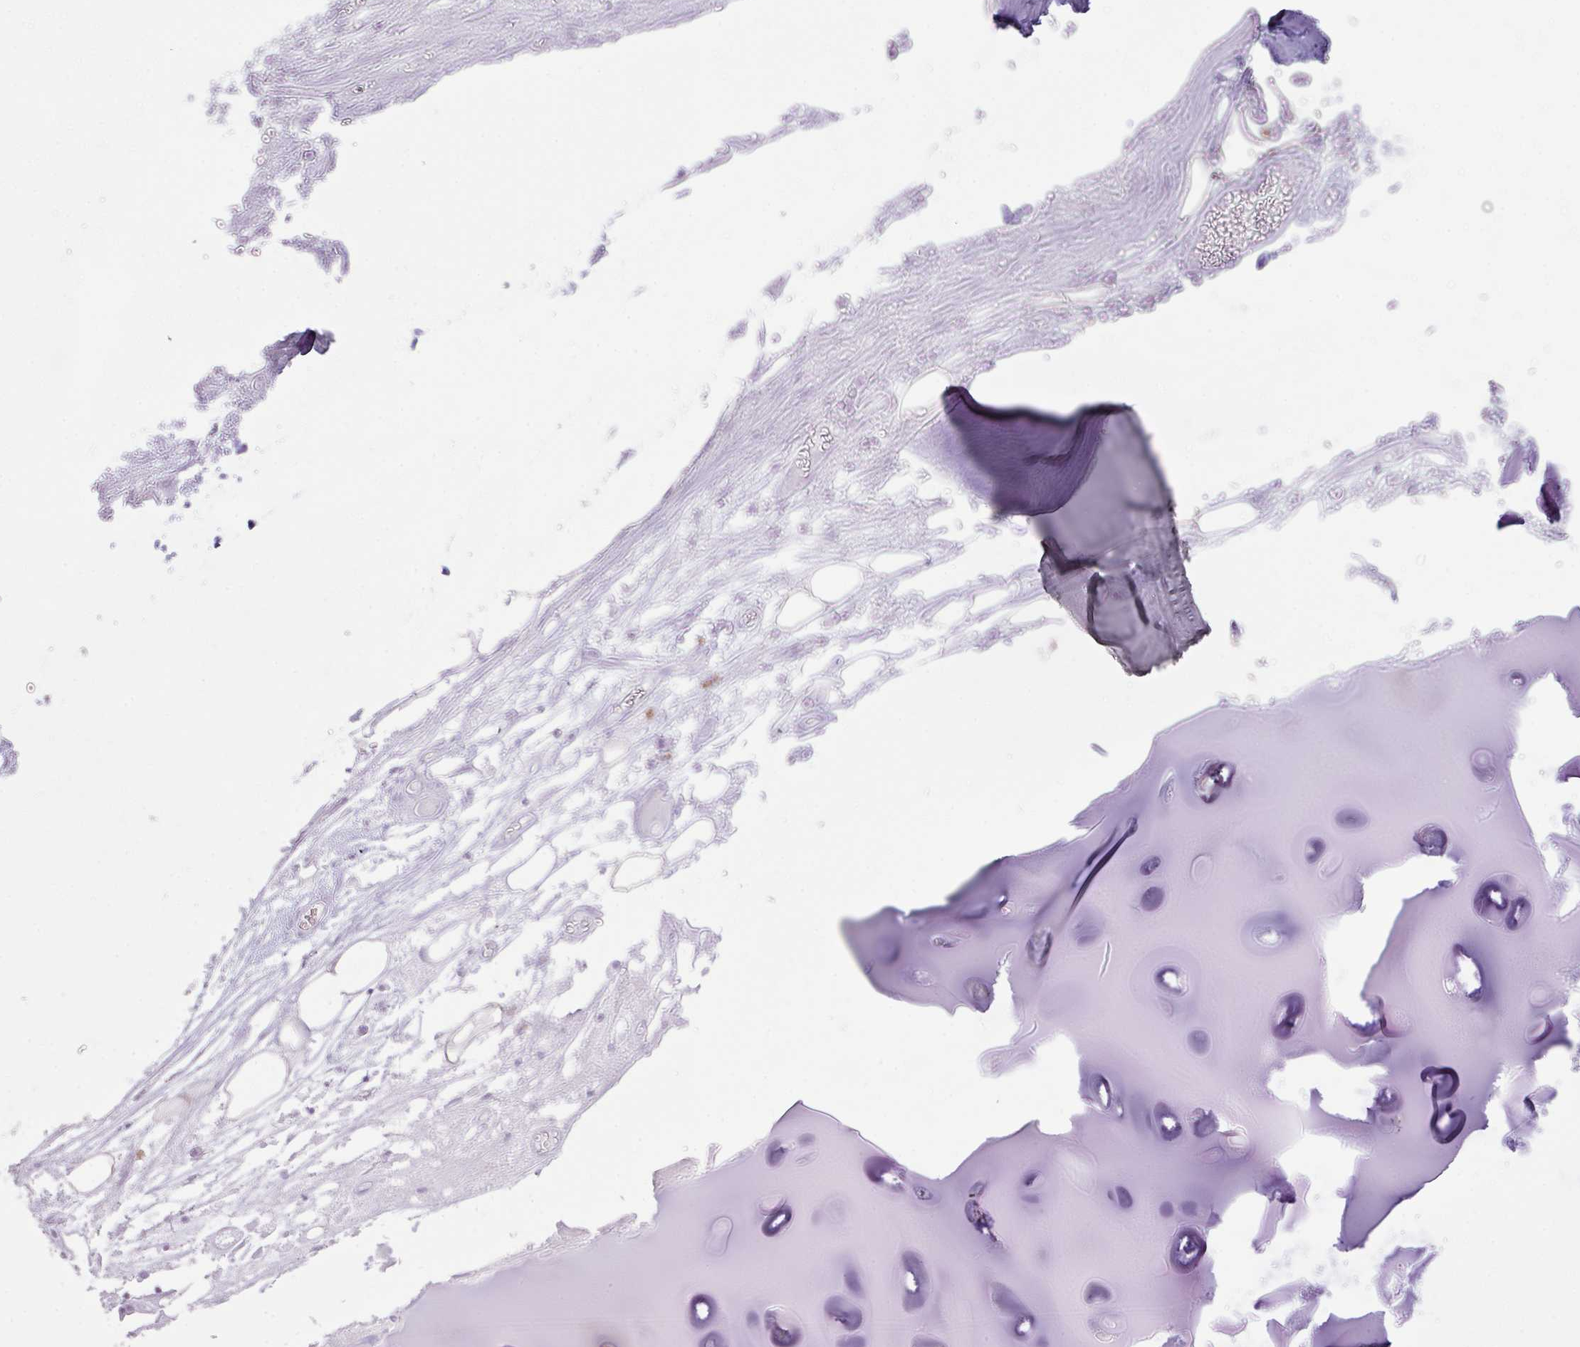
{"staining": {"intensity": "negative", "quantity": "none", "location": "none"}, "tissue": "adipose tissue", "cell_type": "Adipocytes", "image_type": "normal", "snomed": [{"axis": "morphology", "description": "Normal tissue, NOS"}, {"axis": "topography", "description": "Cartilage tissue"}], "caption": "Histopathology image shows no protein staining in adipocytes of benign adipose tissue. Brightfield microscopy of immunohistochemistry stained with DAB (brown) and hematoxylin (blue), captured at high magnification.", "gene": "OR6C6", "patient": {"sex": "male", "age": 57}}